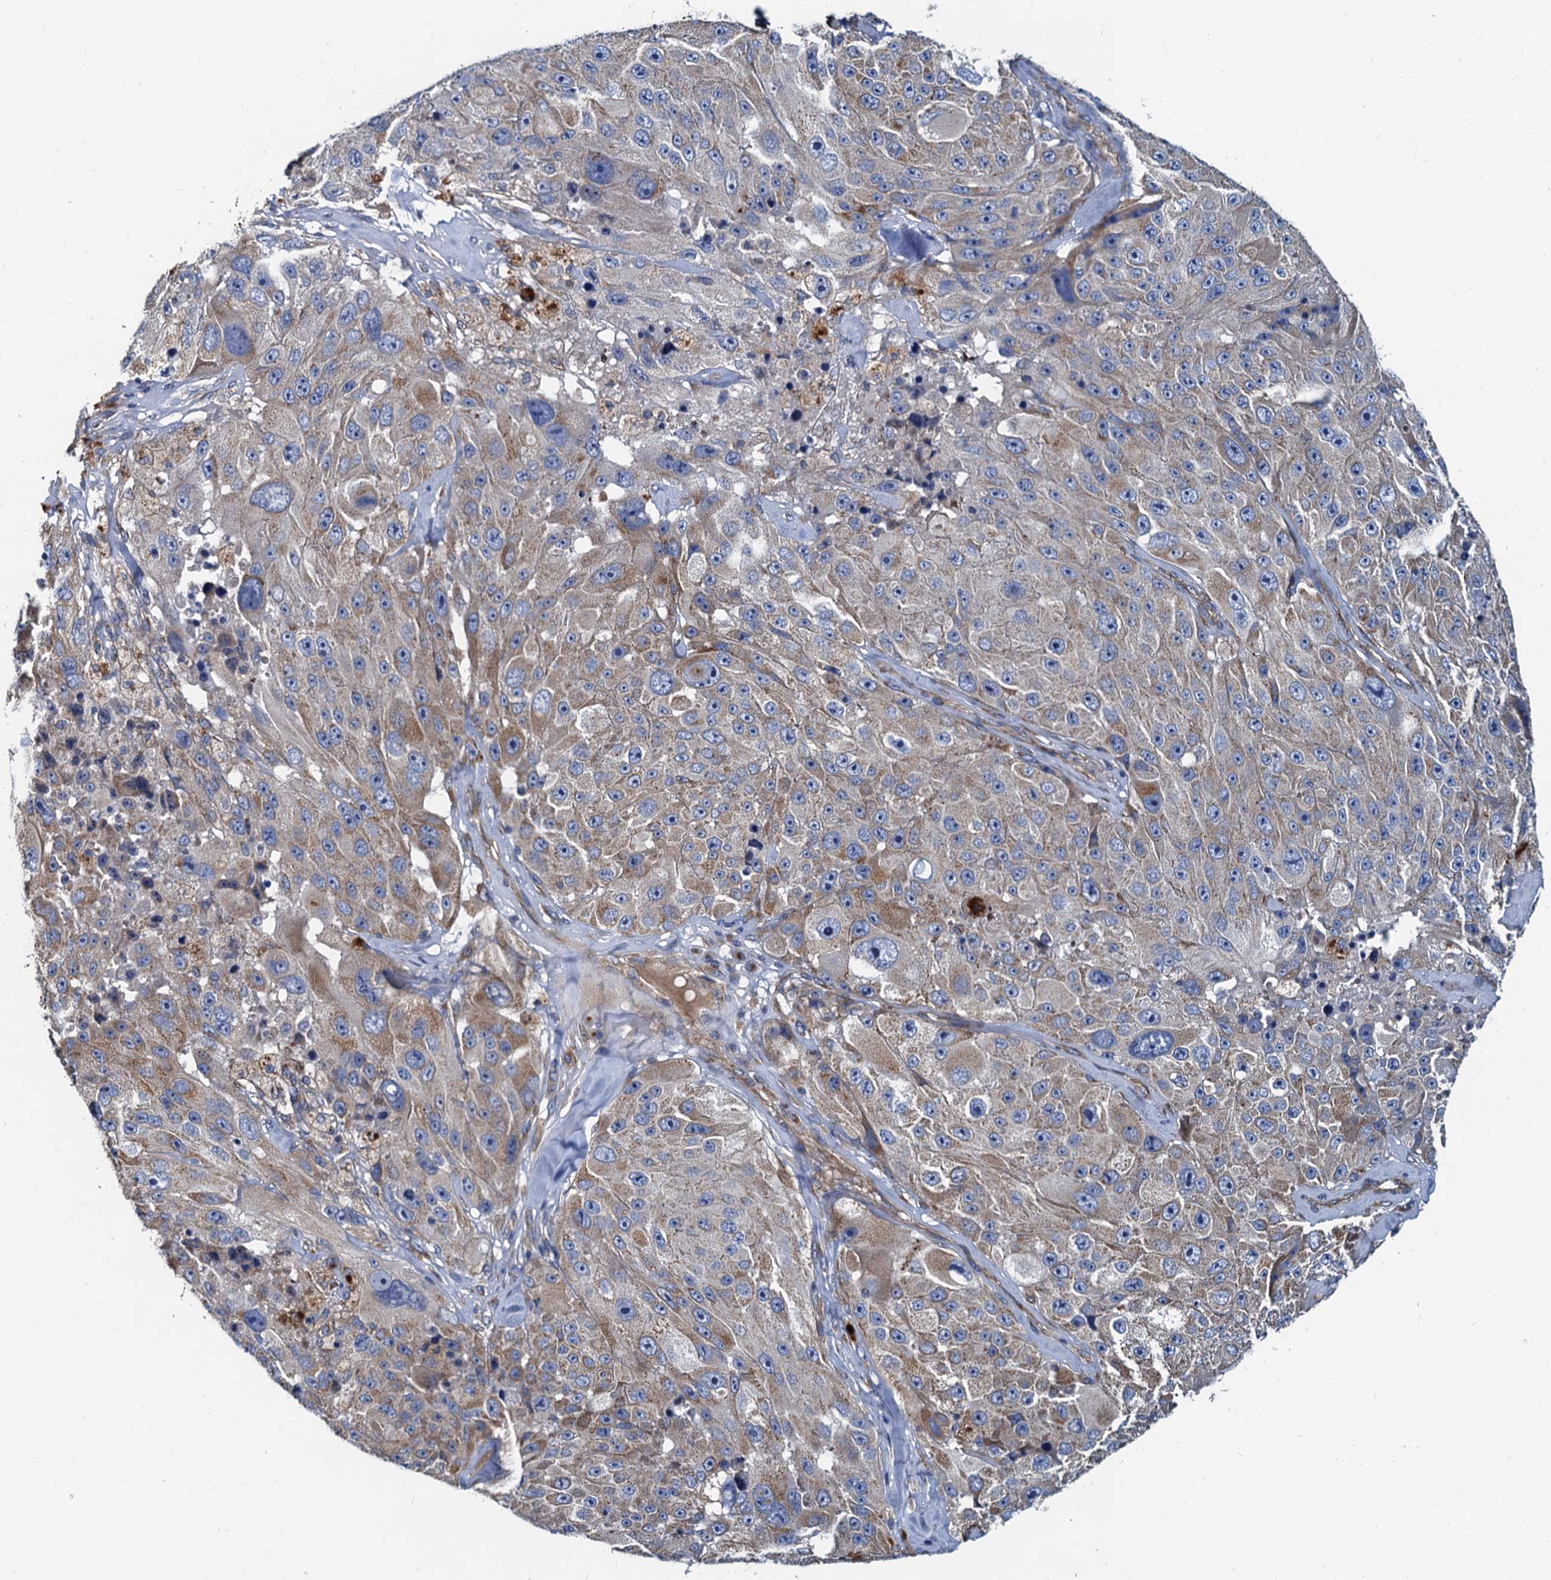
{"staining": {"intensity": "moderate", "quantity": ">75%", "location": "cytoplasmic/membranous"}, "tissue": "melanoma", "cell_type": "Tumor cells", "image_type": "cancer", "snomed": [{"axis": "morphology", "description": "Malignant melanoma, Metastatic site"}, {"axis": "topography", "description": "Lymph node"}], "caption": "A high-resolution image shows IHC staining of malignant melanoma (metastatic site), which exhibits moderate cytoplasmic/membranous positivity in approximately >75% of tumor cells. (IHC, brightfield microscopy, high magnification).", "gene": "NGRN", "patient": {"sex": "male", "age": 62}}